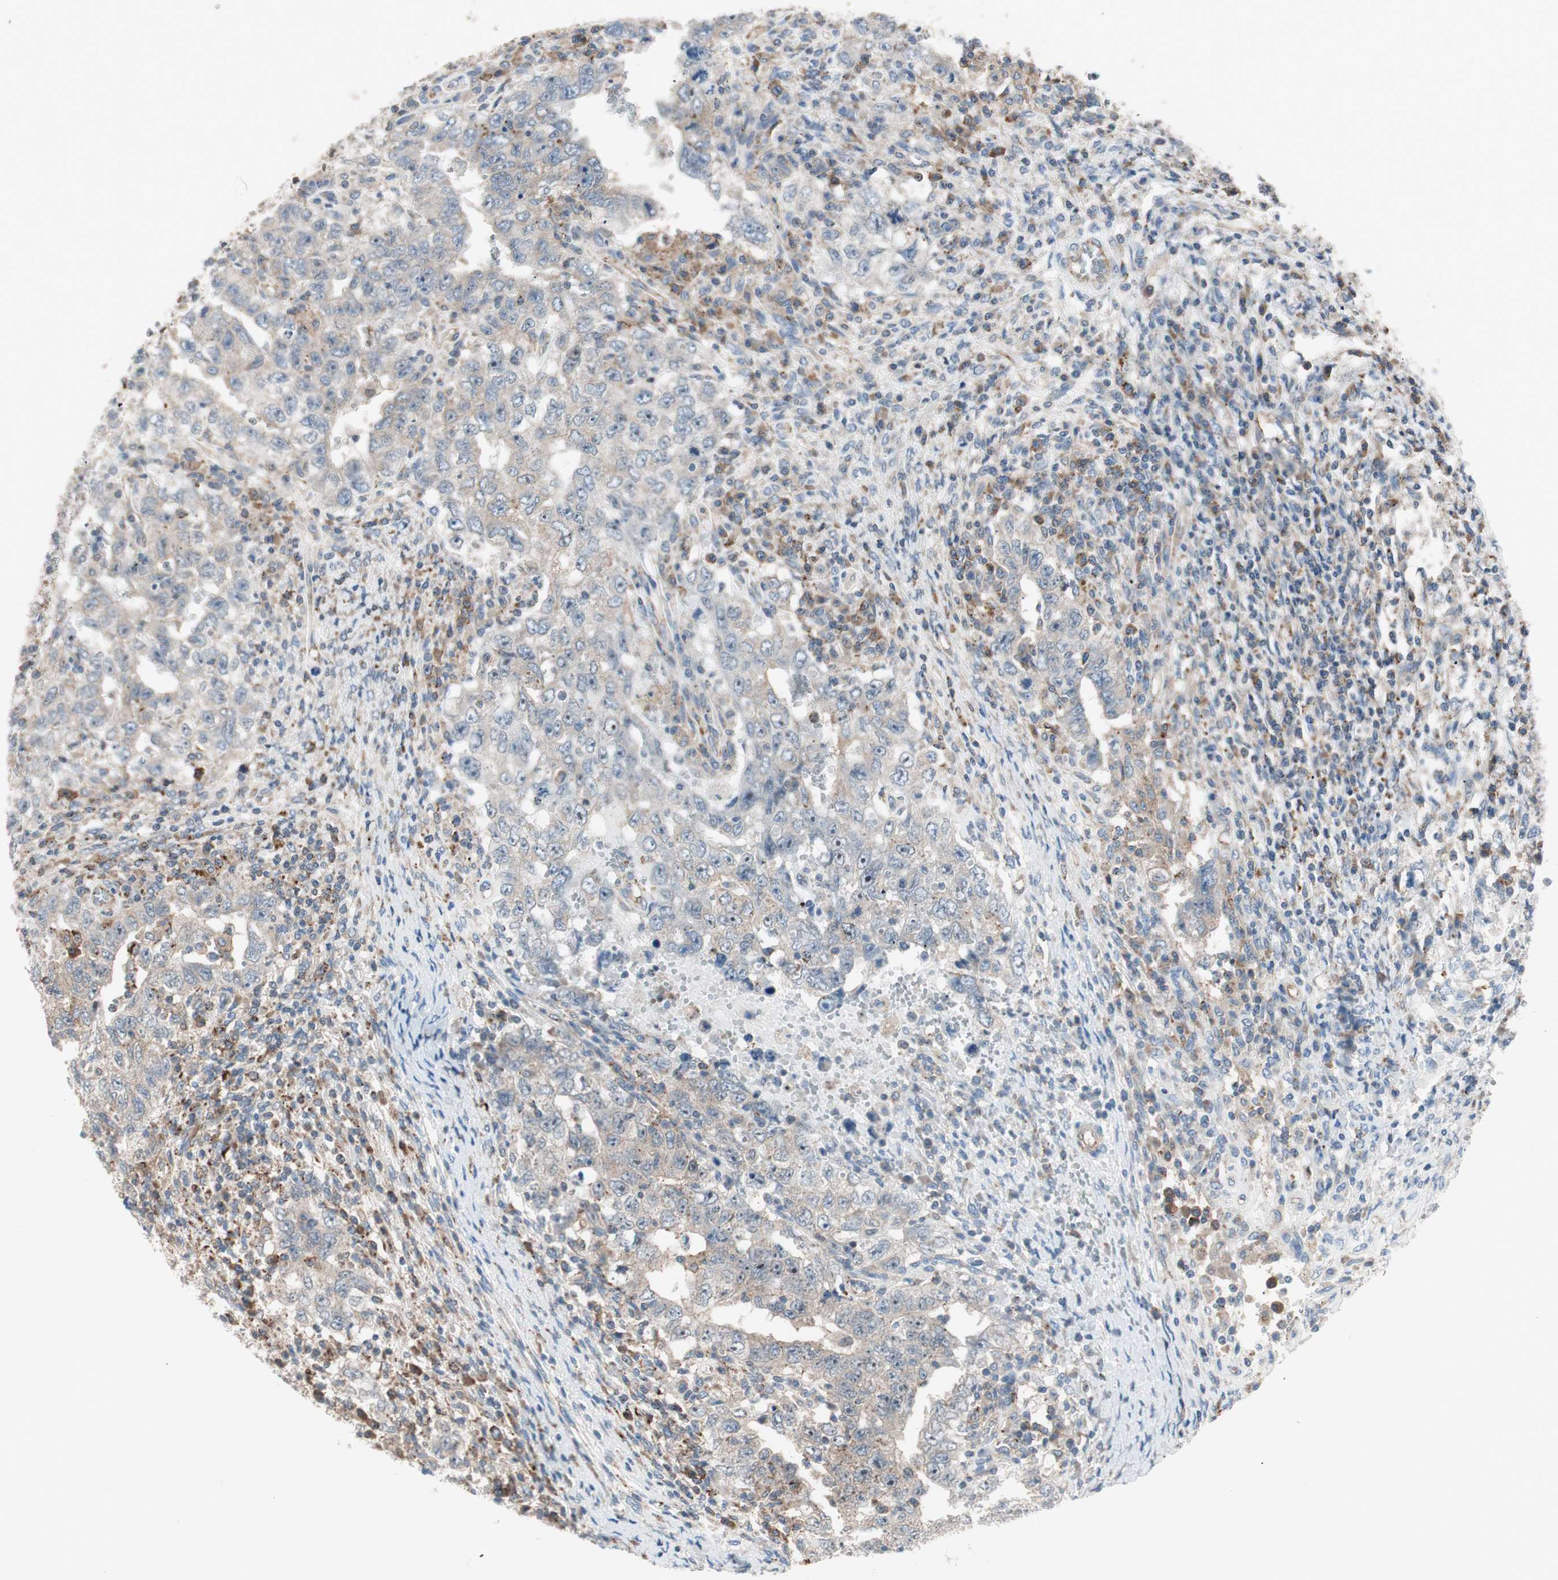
{"staining": {"intensity": "weak", "quantity": ">75%", "location": "cytoplasmic/membranous"}, "tissue": "testis cancer", "cell_type": "Tumor cells", "image_type": "cancer", "snomed": [{"axis": "morphology", "description": "Carcinoma, Embryonal, NOS"}, {"axis": "topography", "description": "Testis"}], "caption": "The photomicrograph demonstrates immunohistochemical staining of embryonal carcinoma (testis). There is weak cytoplasmic/membranous expression is identified in about >75% of tumor cells.", "gene": "CCL14", "patient": {"sex": "male", "age": 26}}